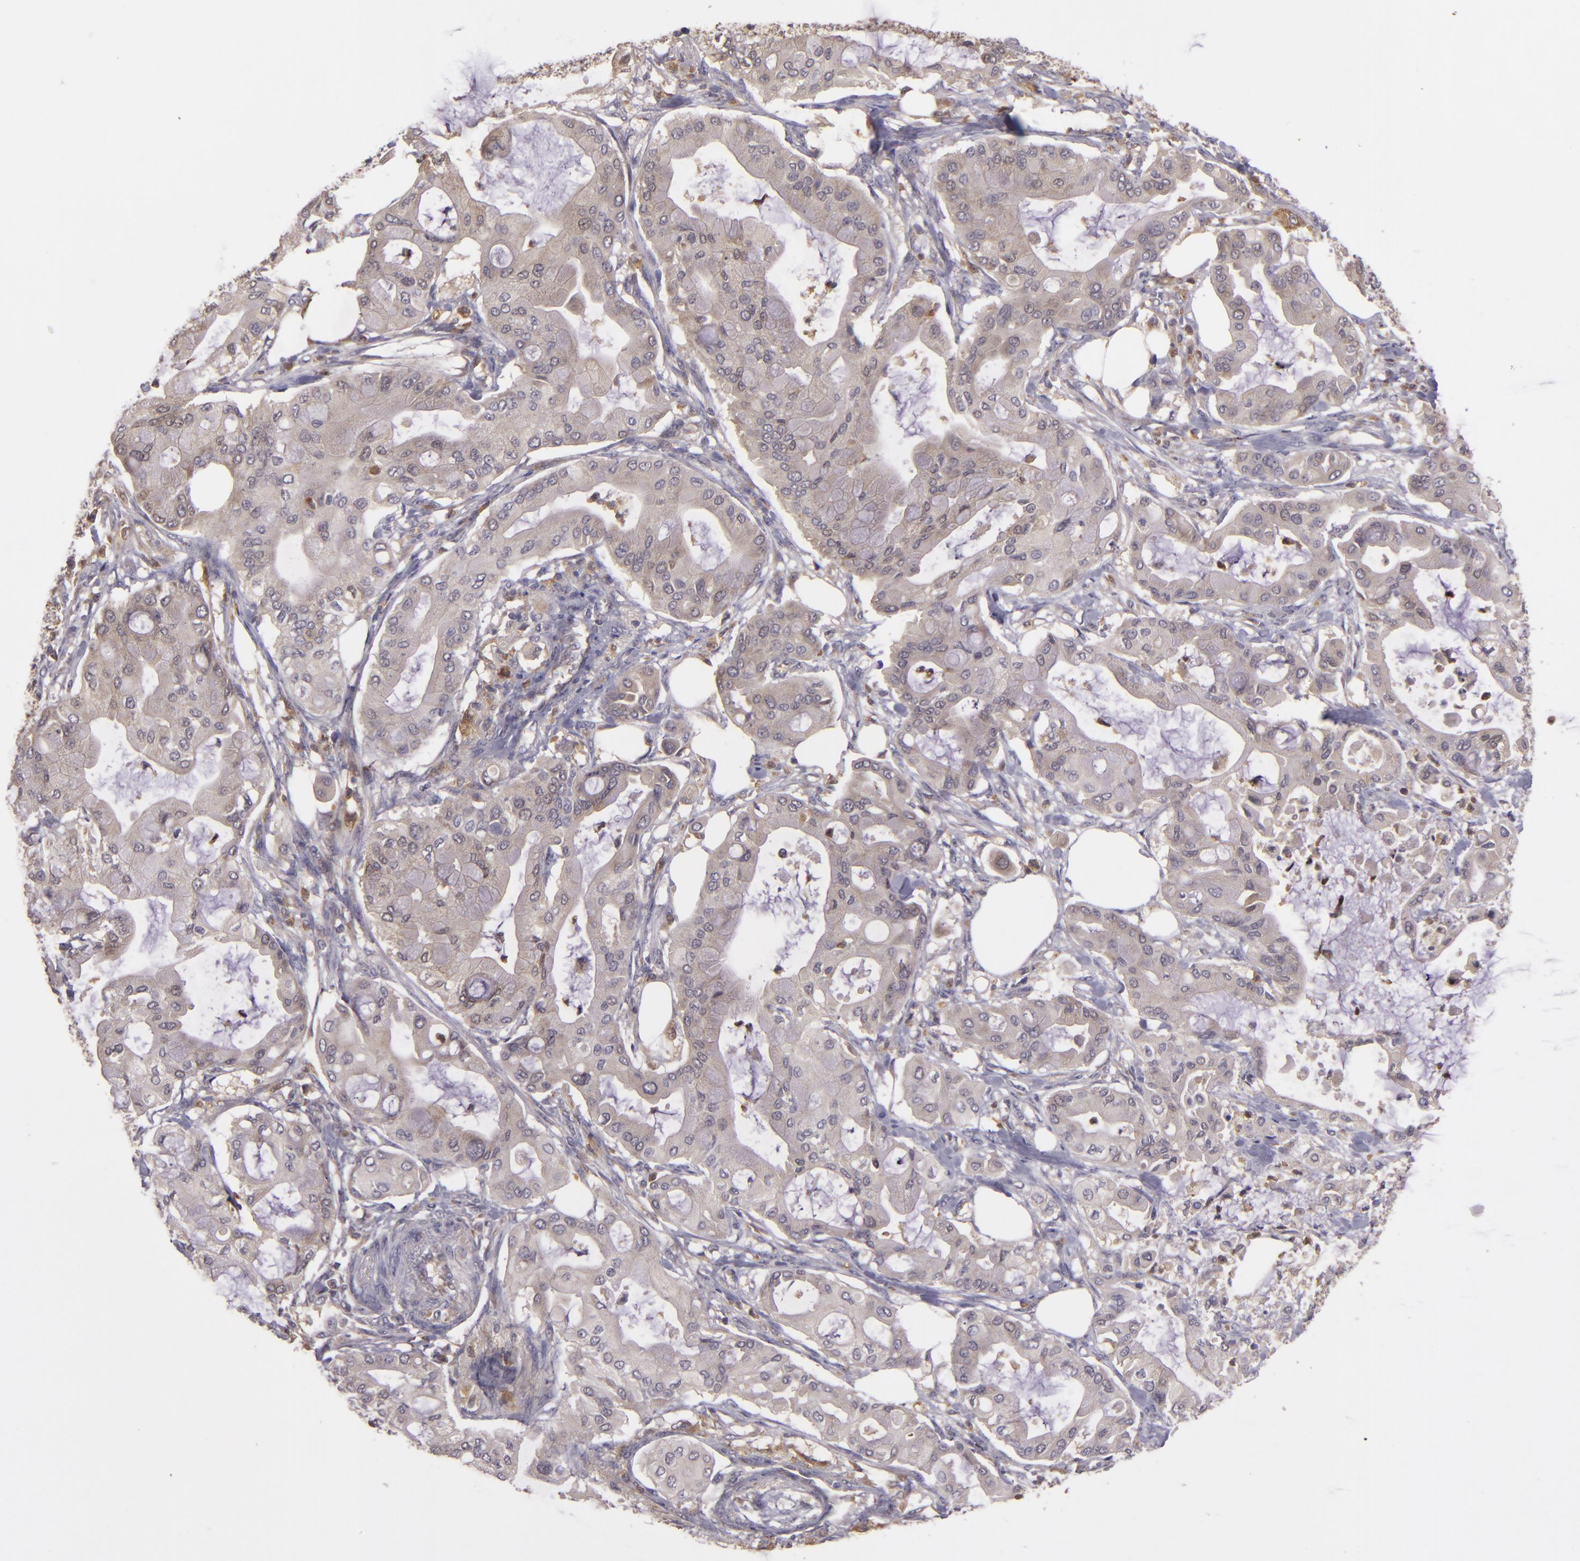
{"staining": {"intensity": "weak", "quantity": ">75%", "location": "cytoplasmic/membranous"}, "tissue": "pancreatic cancer", "cell_type": "Tumor cells", "image_type": "cancer", "snomed": [{"axis": "morphology", "description": "Adenocarcinoma, NOS"}, {"axis": "morphology", "description": "Adenocarcinoma, metastatic, NOS"}, {"axis": "topography", "description": "Lymph node"}, {"axis": "topography", "description": "Pancreas"}, {"axis": "topography", "description": "Duodenum"}], "caption": "Immunohistochemical staining of metastatic adenocarcinoma (pancreatic) reveals low levels of weak cytoplasmic/membranous protein positivity in approximately >75% of tumor cells.", "gene": "FHIT", "patient": {"sex": "female", "age": 64}}